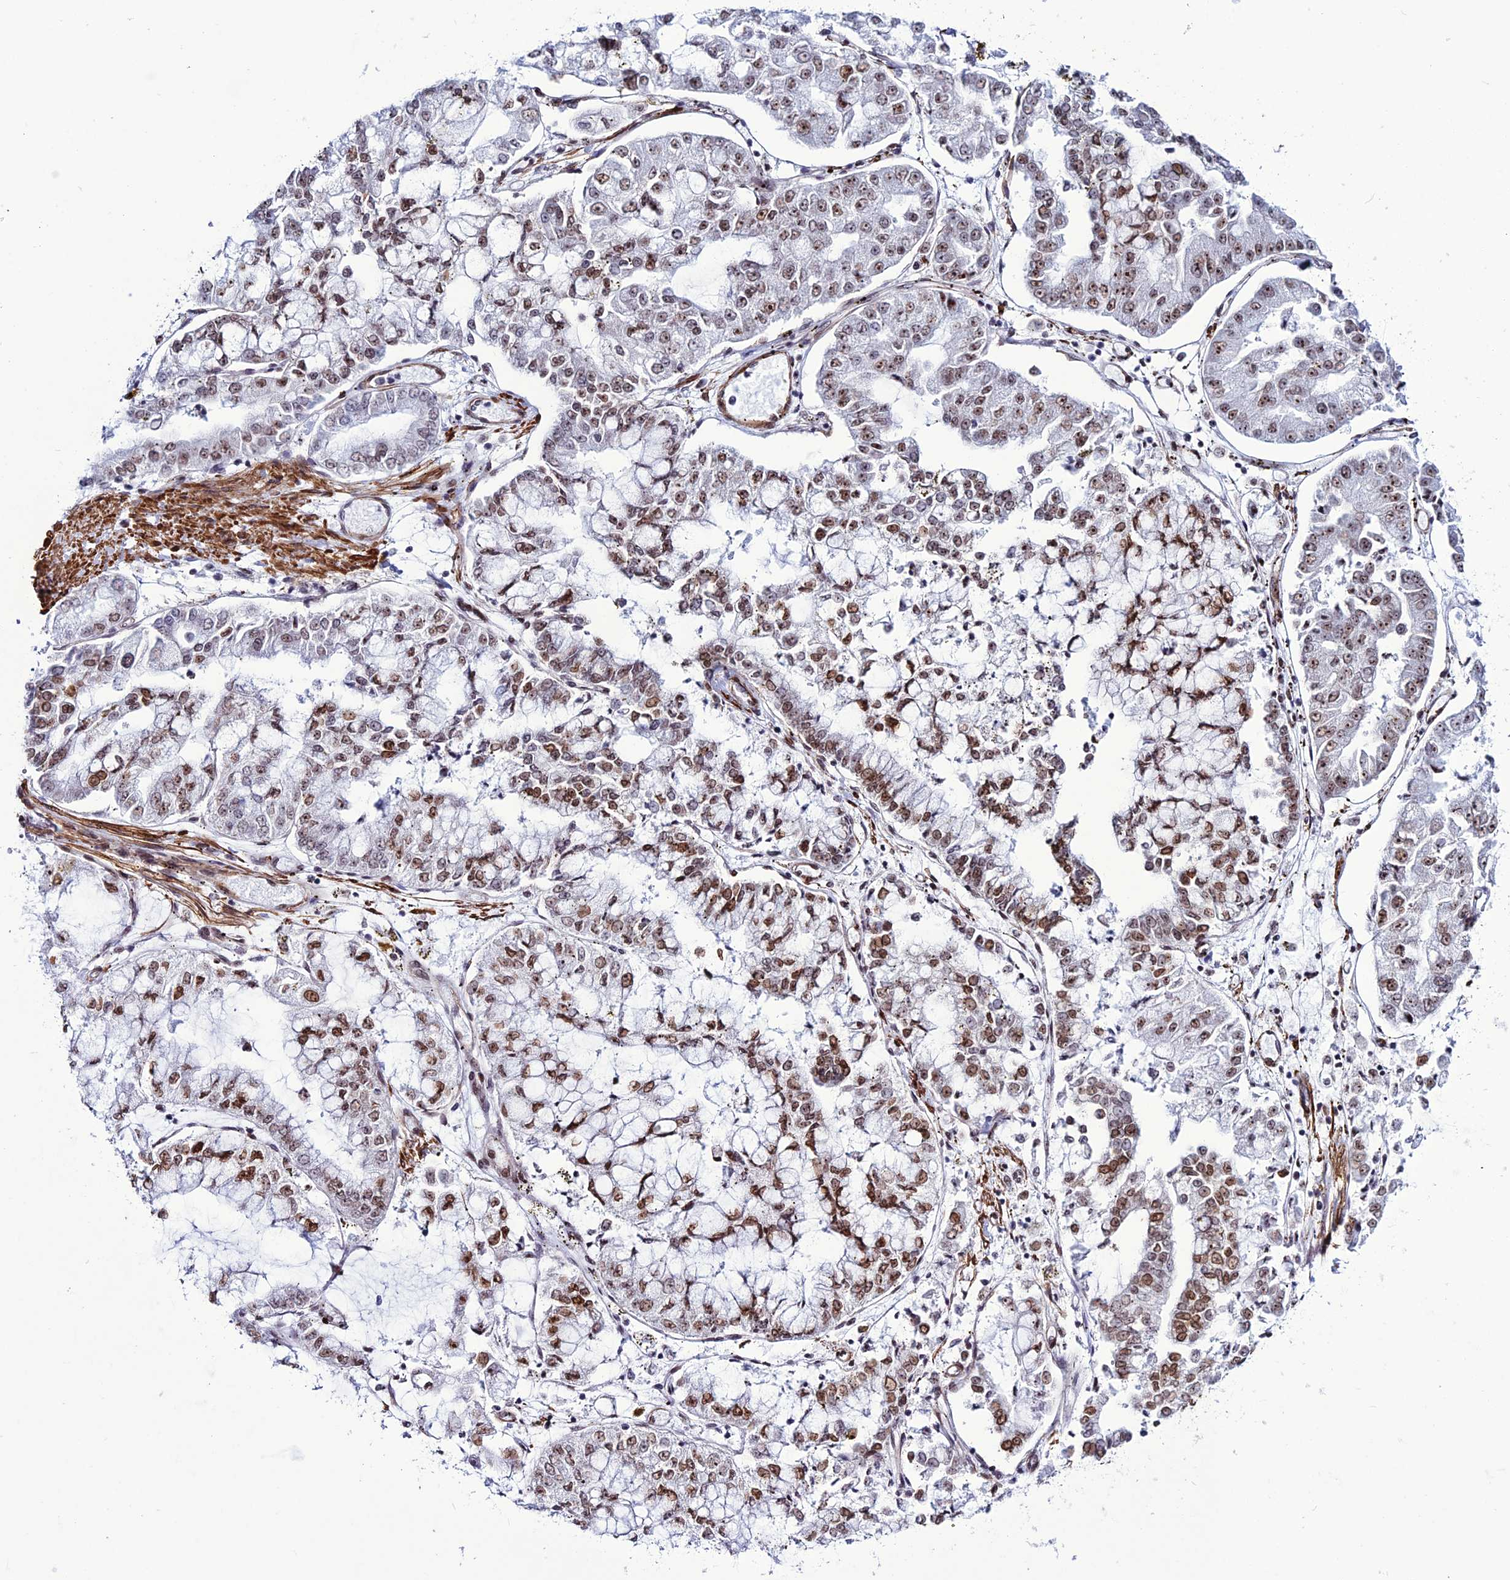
{"staining": {"intensity": "moderate", "quantity": ">75%", "location": "nuclear"}, "tissue": "stomach cancer", "cell_type": "Tumor cells", "image_type": "cancer", "snomed": [{"axis": "morphology", "description": "Adenocarcinoma, NOS"}, {"axis": "topography", "description": "Stomach"}], "caption": "Tumor cells display moderate nuclear staining in about >75% of cells in stomach adenocarcinoma.", "gene": "U2AF1", "patient": {"sex": "male", "age": 76}}